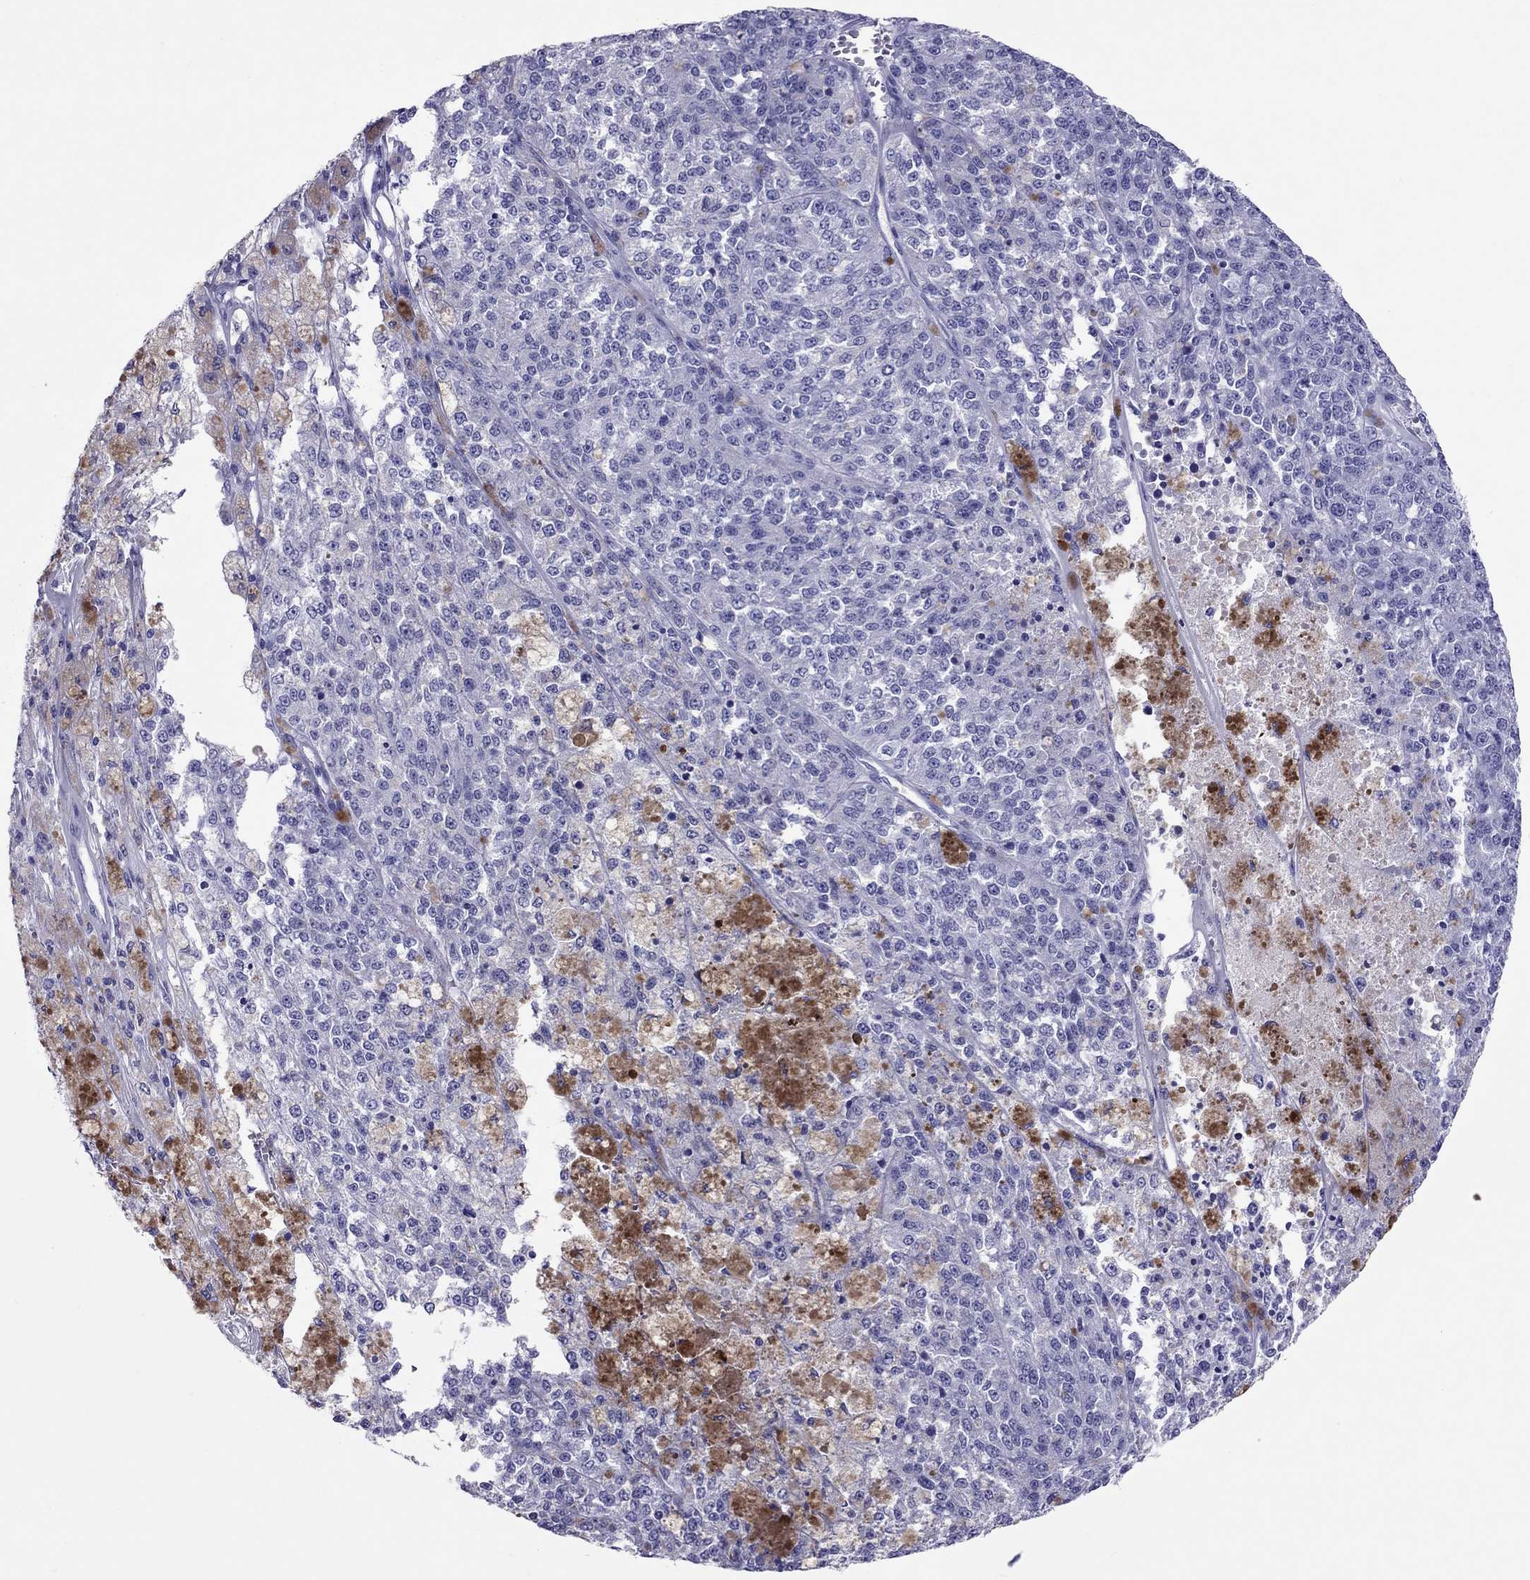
{"staining": {"intensity": "negative", "quantity": "none", "location": "none"}, "tissue": "melanoma", "cell_type": "Tumor cells", "image_type": "cancer", "snomed": [{"axis": "morphology", "description": "Malignant melanoma, Metastatic site"}, {"axis": "topography", "description": "Lymph node"}], "caption": "This is an immunohistochemistry (IHC) micrograph of human malignant melanoma (metastatic site). There is no expression in tumor cells.", "gene": "AVPR1B", "patient": {"sex": "female", "age": 64}}